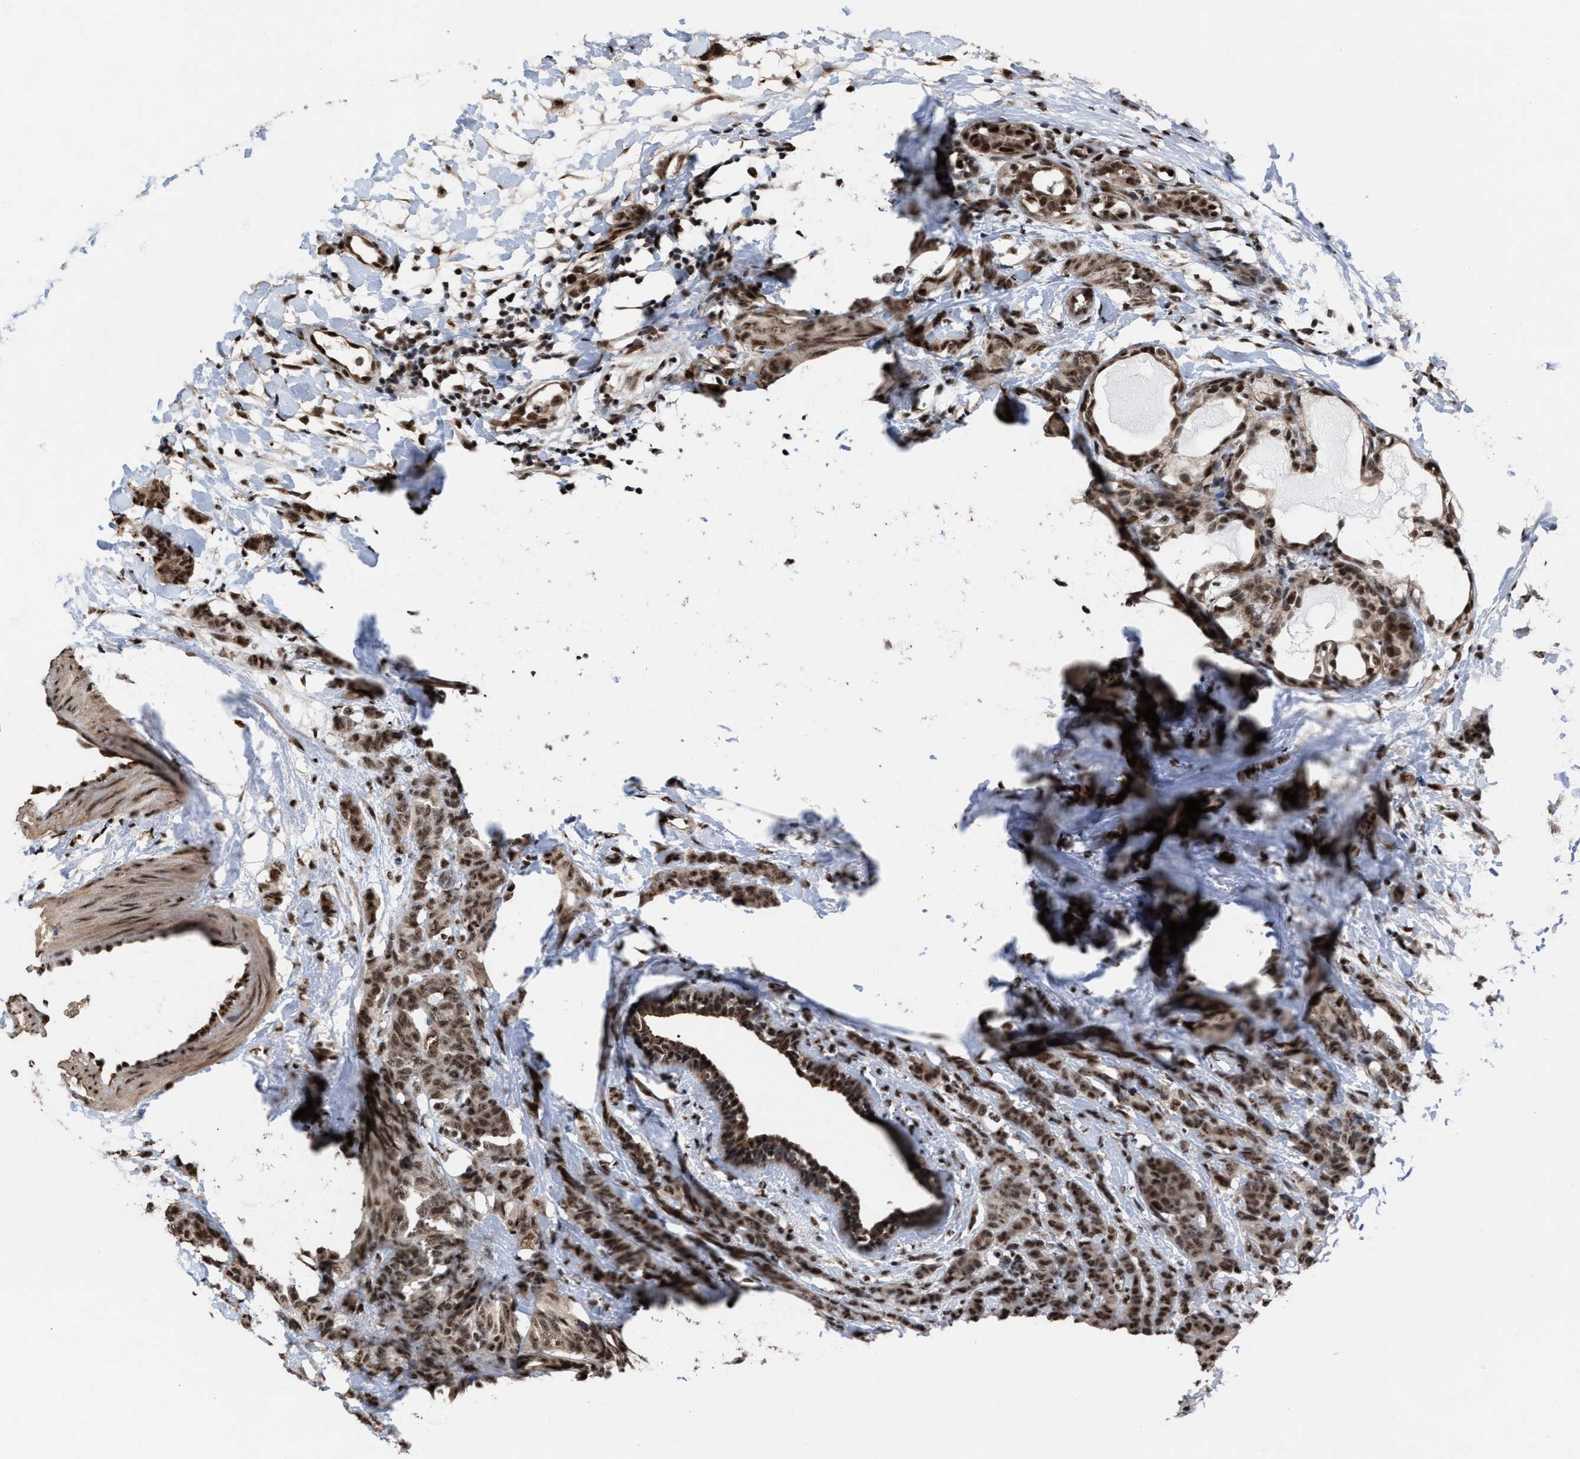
{"staining": {"intensity": "strong", "quantity": ">75%", "location": "cytoplasmic/membranous,nuclear"}, "tissue": "breast cancer", "cell_type": "Tumor cells", "image_type": "cancer", "snomed": [{"axis": "morphology", "description": "Normal tissue, NOS"}, {"axis": "morphology", "description": "Duct carcinoma"}, {"axis": "topography", "description": "Breast"}], "caption": "Protein staining reveals strong cytoplasmic/membranous and nuclear staining in about >75% of tumor cells in breast cancer (intraductal carcinoma).", "gene": "EIF4A3", "patient": {"sex": "female", "age": 40}}